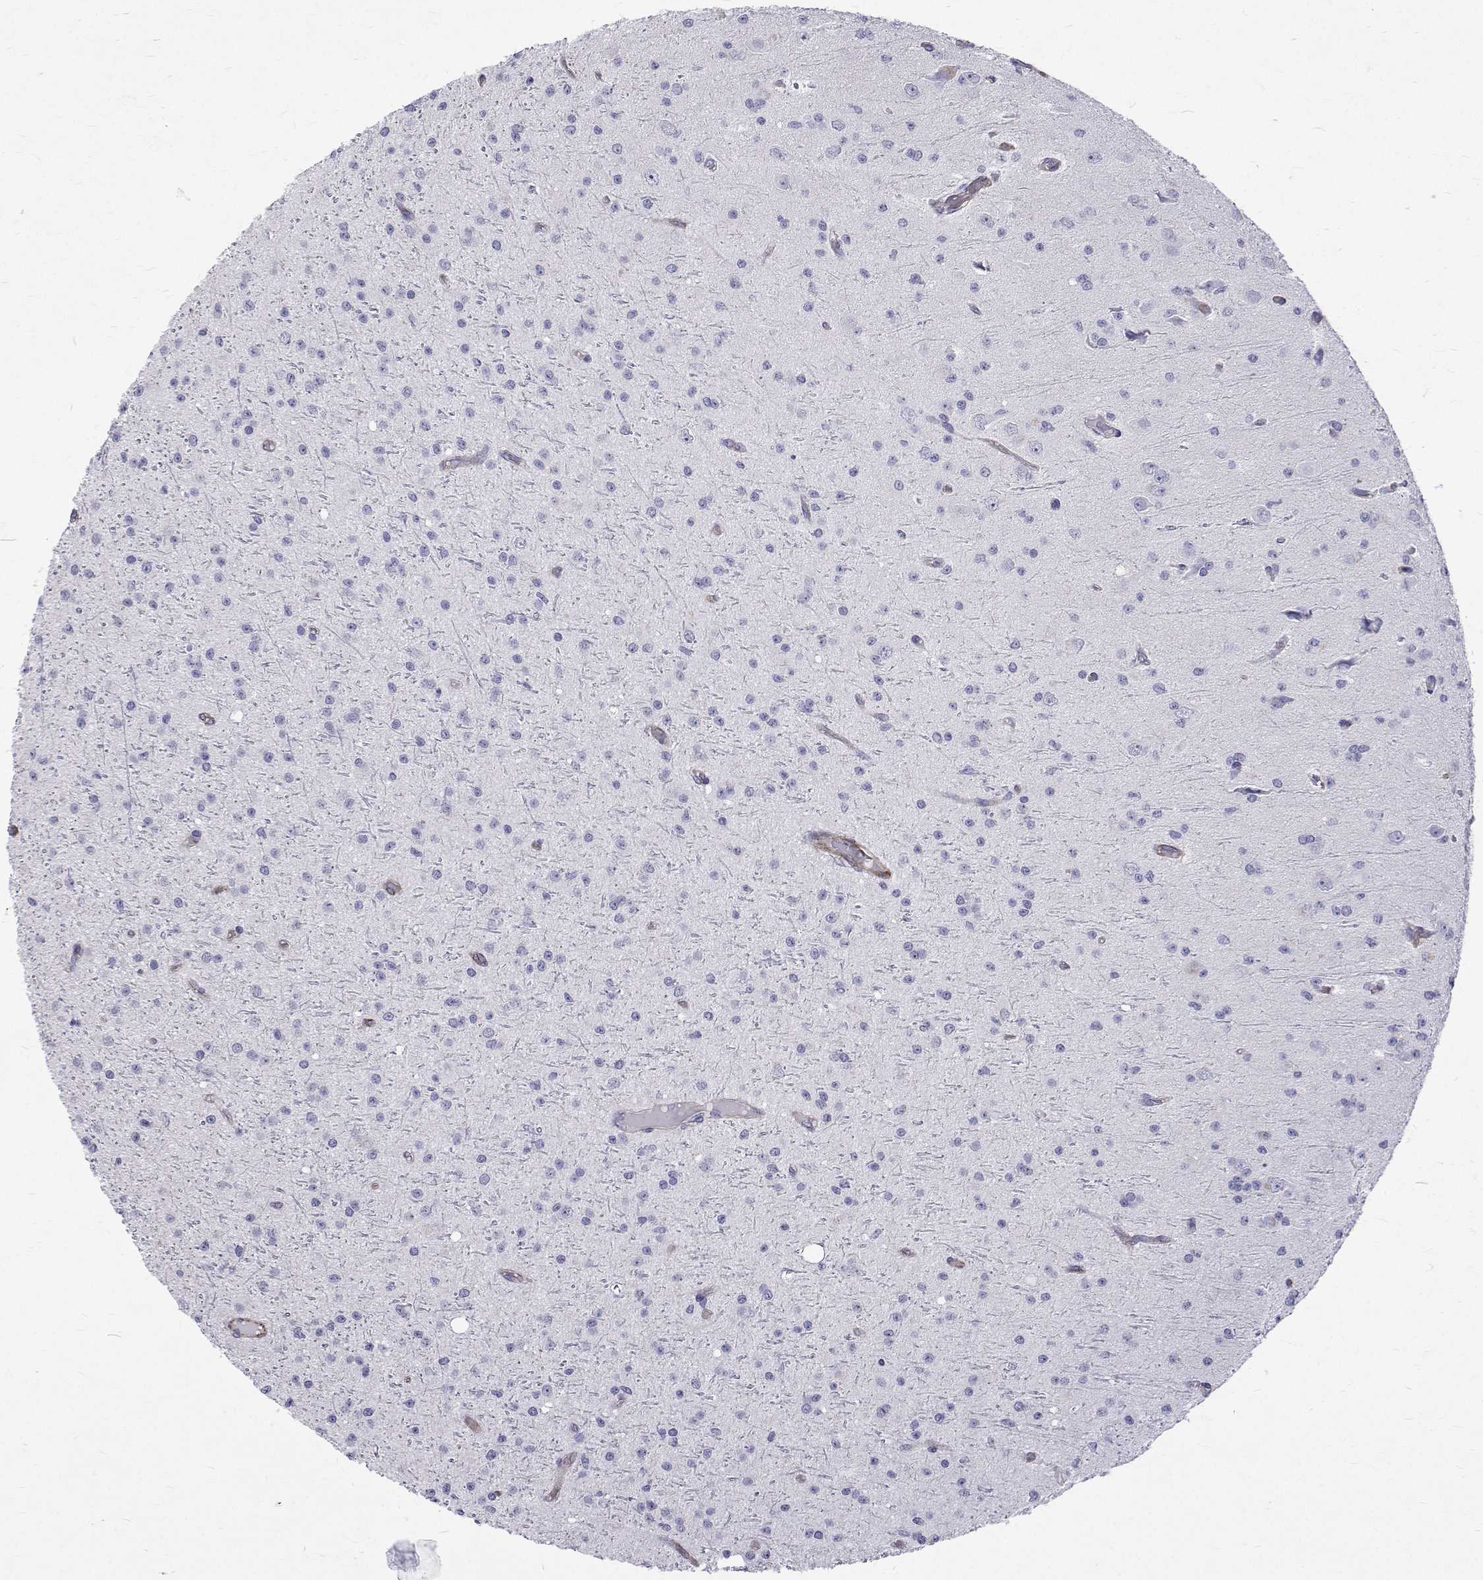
{"staining": {"intensity": "negative", "quantity": "none", "location": "none"}, "tissue": "glioma", "cell_type": "Tumor cells", "image_type": "cancer", "snomed": [{"axis": "morphology", "description": "Glioma, malignant, Low grade"}, {"axis": "topography", "description": "Brain"}], "caption": "There is no significant positivity in tumor cells of malignant glioma (low-grade).", "gene": "OPRPN", "patient": {"sex": "male", "age": 27}}